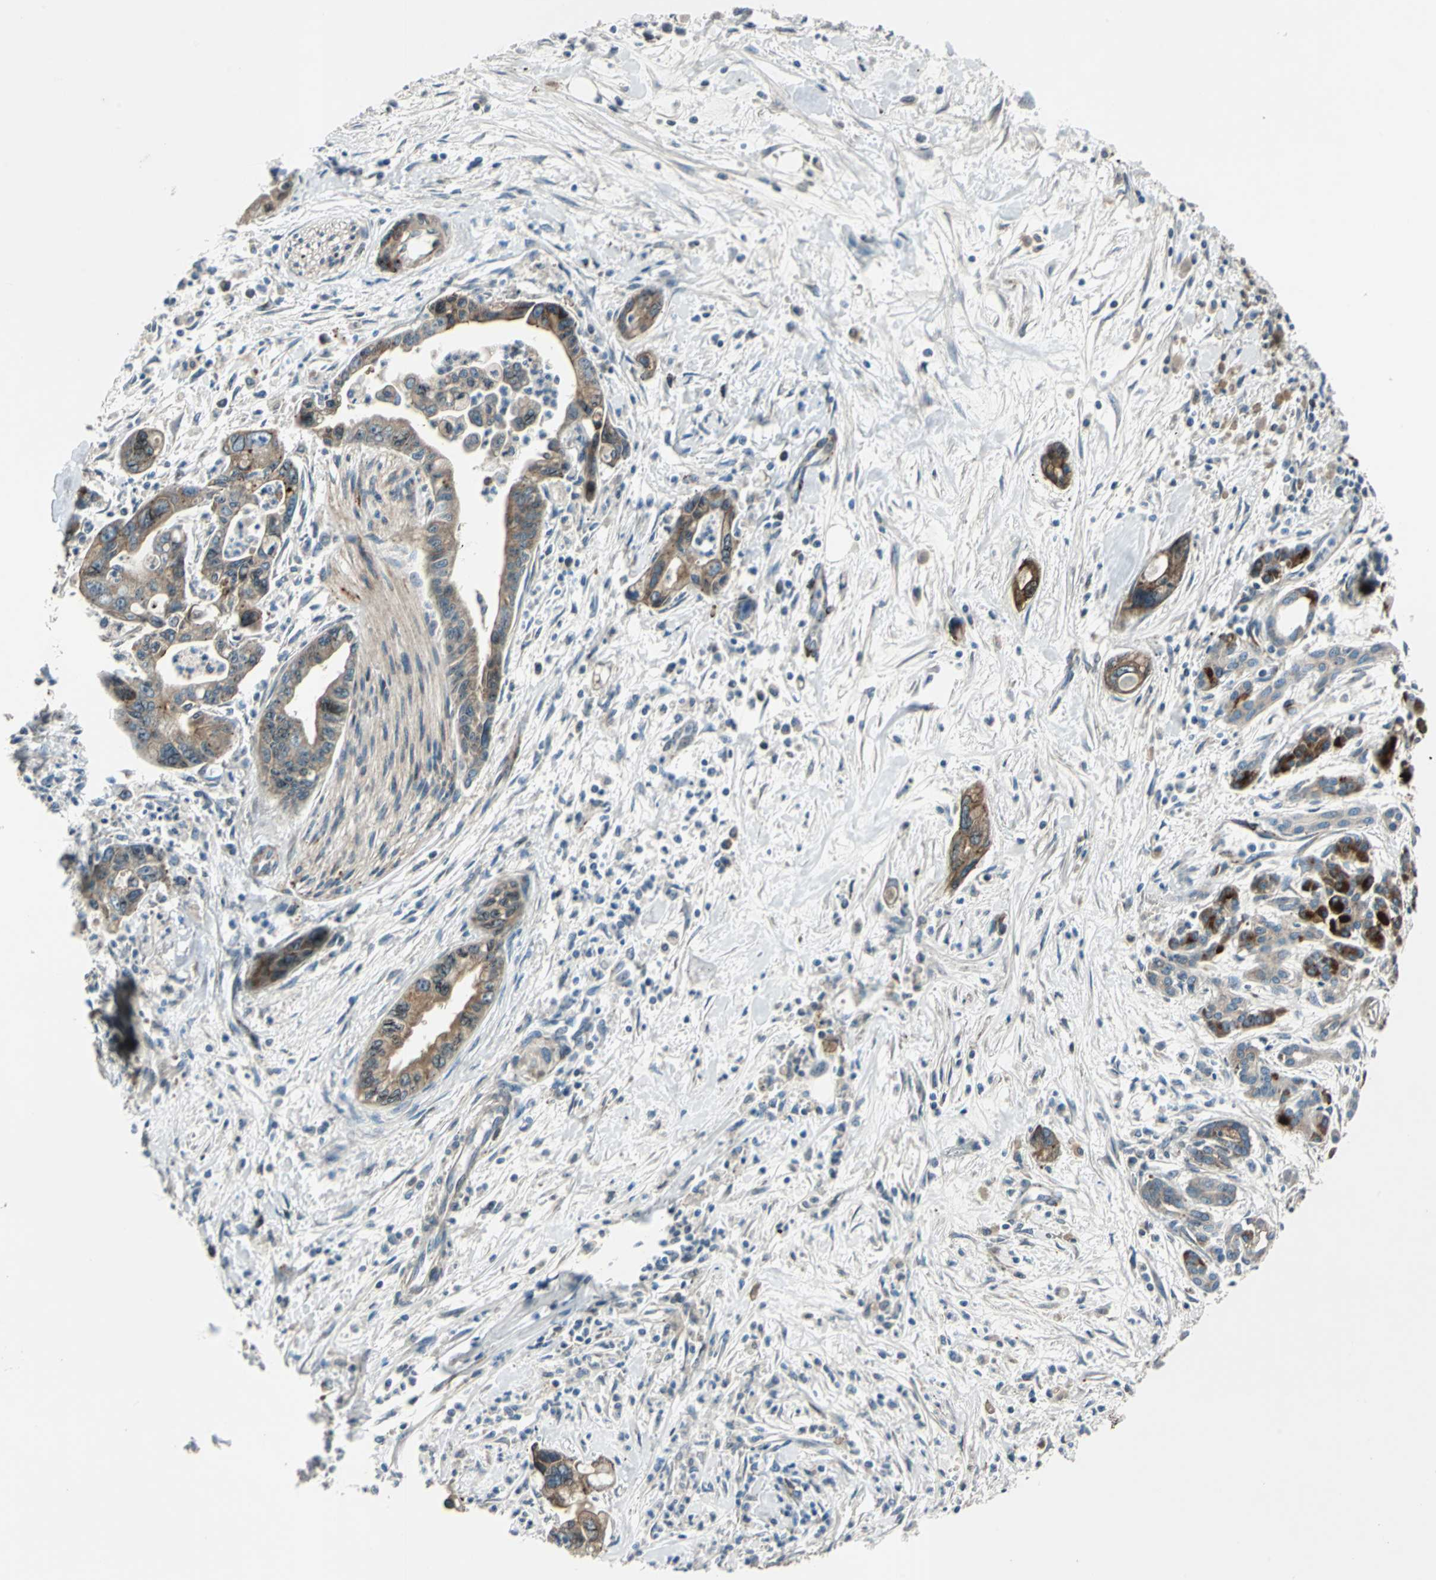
{"staining": {"intensity": "moderate", "quantity": ">75%", "location": "cytoplasmic/membranous"}, "tissue": "pancreatic cancer", "cell_type": "Tumor cells", "image_type": "cancer", "snomed": [{"axis": "morphology", "description": "Adenocarcinoma, NOS"}, {"axis": "topography", "description": "Pancreas"}], "caption": "This photomicrograph shows immunohistochemistry (IHC) staining of human pancreatic cancer (adenocarcinoma), with medium moderate cytoplasmic/membranous expression in about >75% of tumor cells.", "gene": "HTATIP2", "patient": {"sex": "male", "age": 70}}